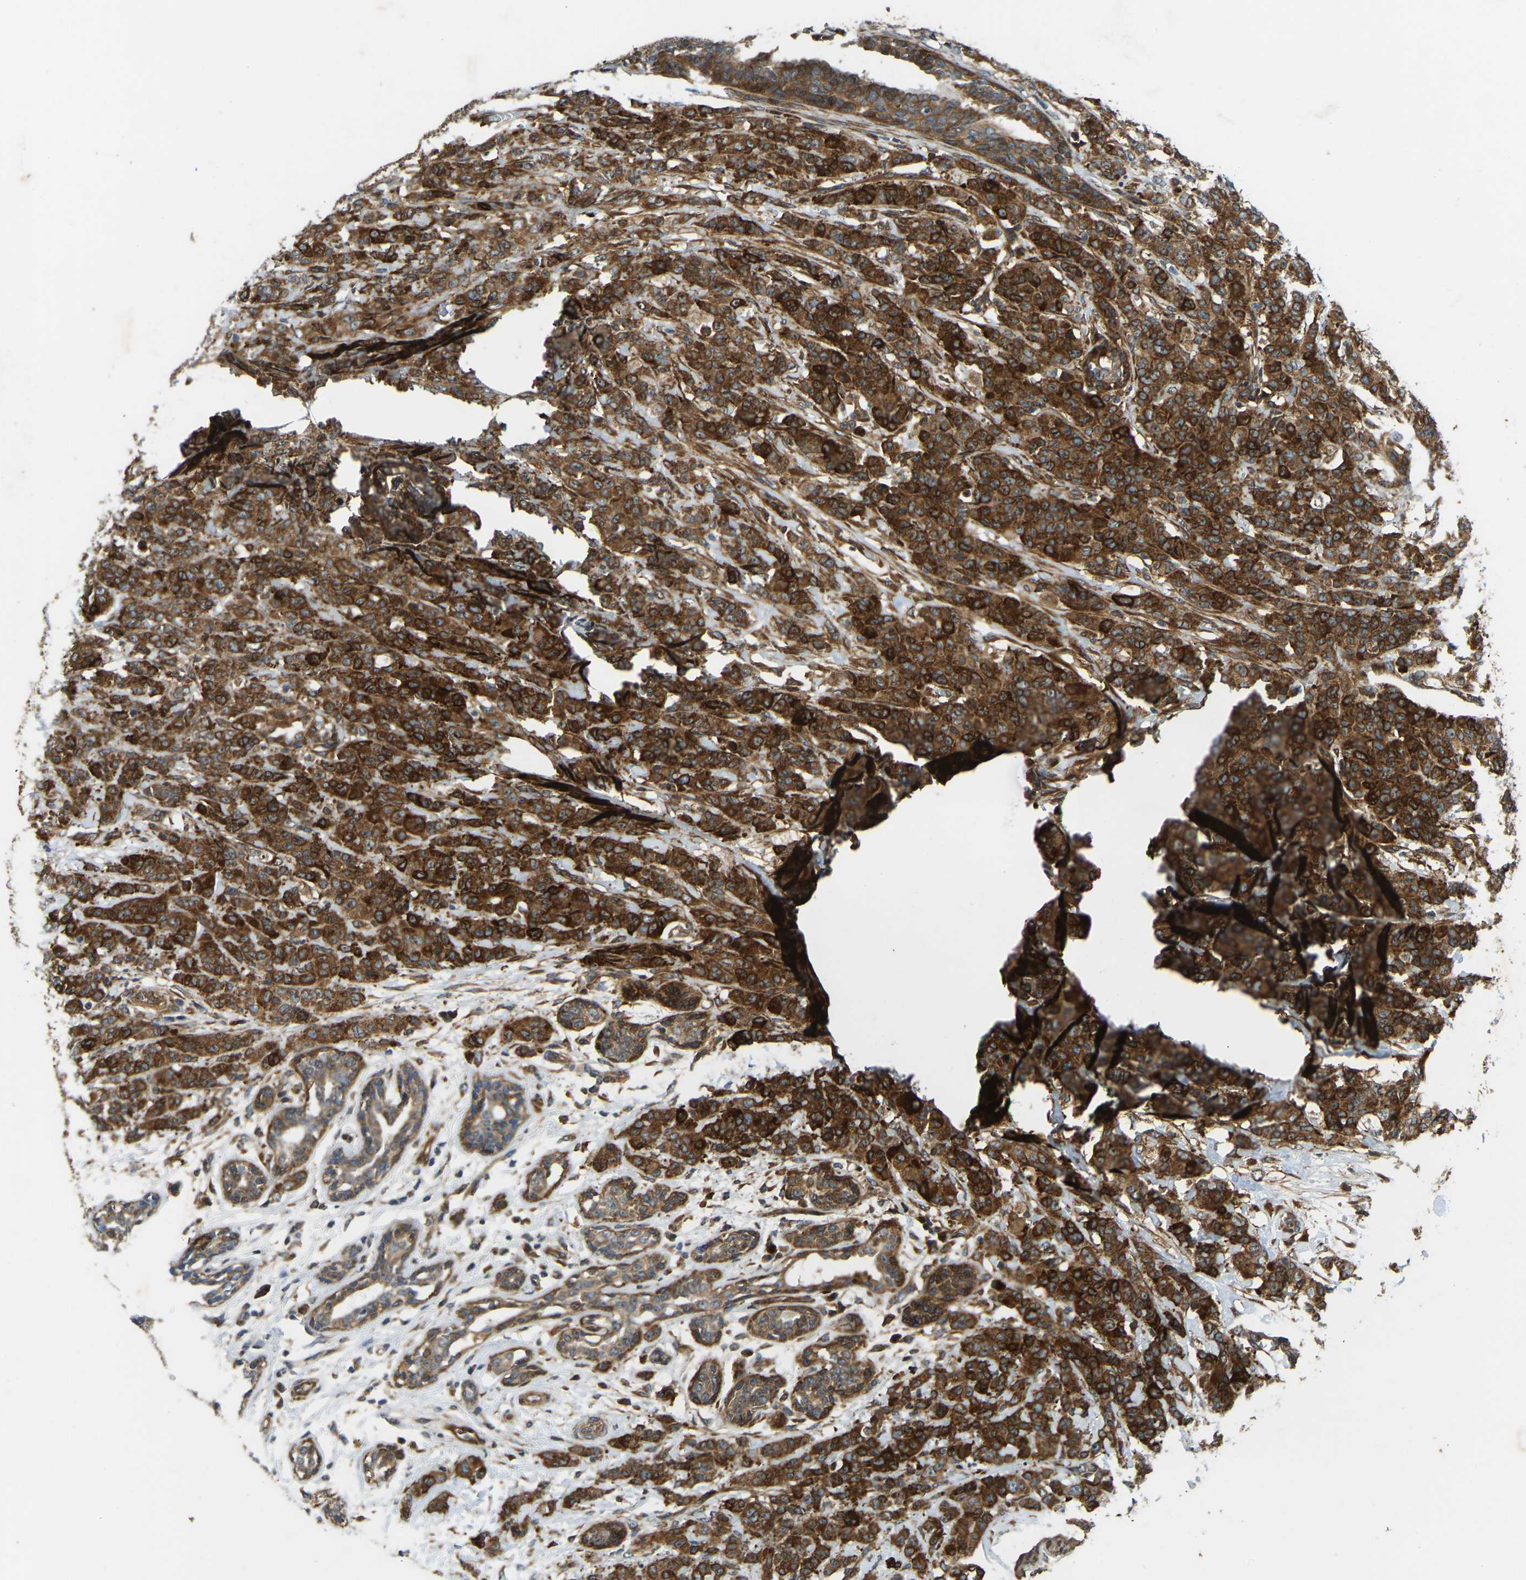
{"staining": {"intensity": "strong", "quantity": ">75%", "location": "cytoplasmic/membranous"}, "tissue": "breast cancer", "cell_type": "Tumor cells", "image_type": "cancer", "snomed": [{"axis": "morphology", "description": "Normal tissue, NOS"}, {"axis": "morphology", "description": "Duct carcinoma"}, {"axis": "topography", "description": "Breast"}], "caption": "An image of intraductal carcinoma (breast) stained for a protein shows strong cytoplasmic/membranous brown staining in tumor cells.", "gene": "OS9", "patient": {"sex": "female", "age": 40}}